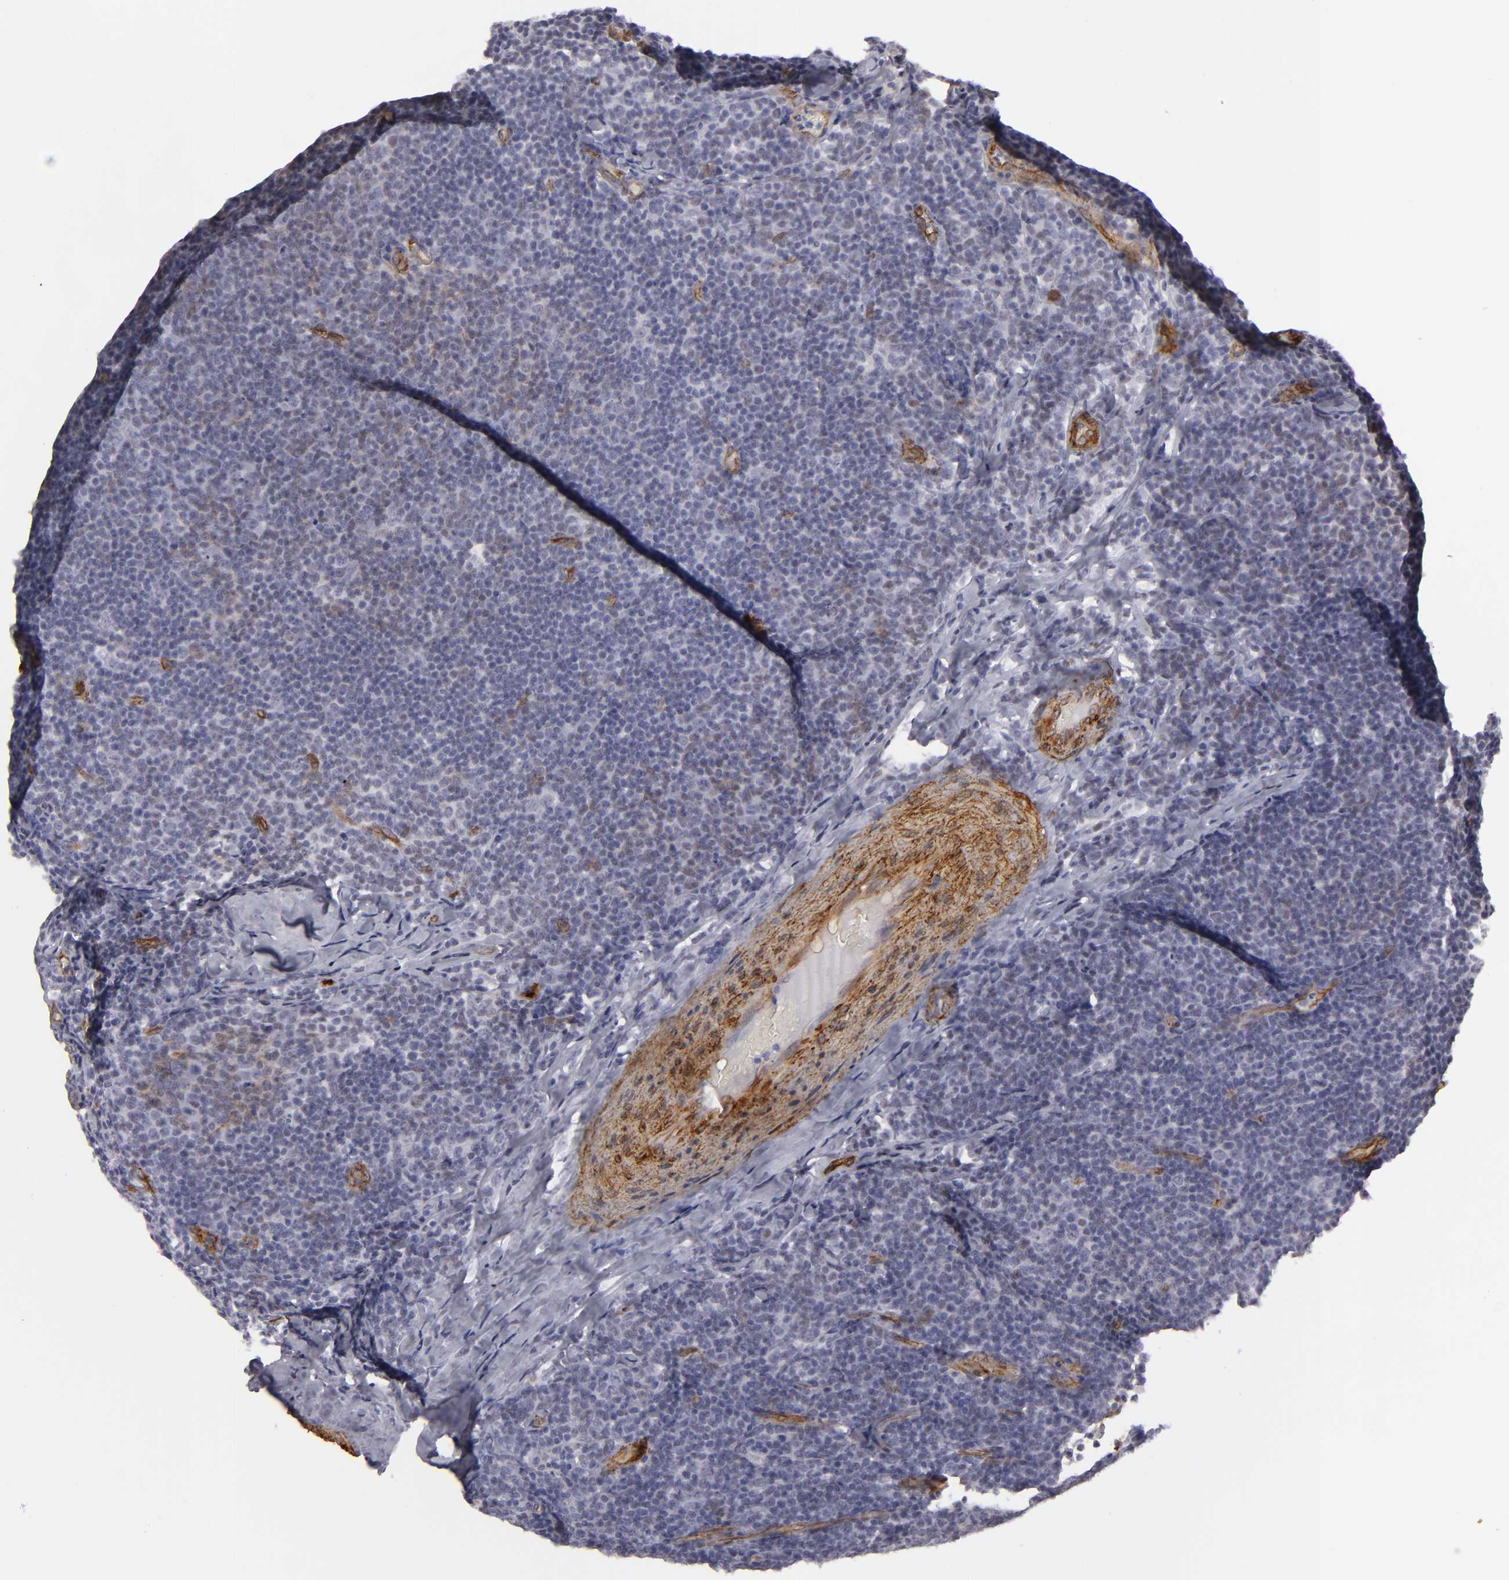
{"staining": {"intensity": "weak", "quantity": "25%-75%", "location": "cytoplasmic/membranous"}, "tissue": "lymphoma", "cell_type": "Tumor cells", "image_type": "cancer", "snomed": [{"axis": "morphology", "description": "Malignant lymphoma, non-Hodgkin's type, Low grade"}, {"axis": "topography", "description": "Lymph node"}], "caption": "A photomicrograph of human low-grade malignant lymphoma, non-Hodgkin's type stained for a protein demonstrates weak cytoplasmic/membranous brown staining in tumor cells.", "gene": "MCAM", "patient": {"sex": "male", "age": 74}}